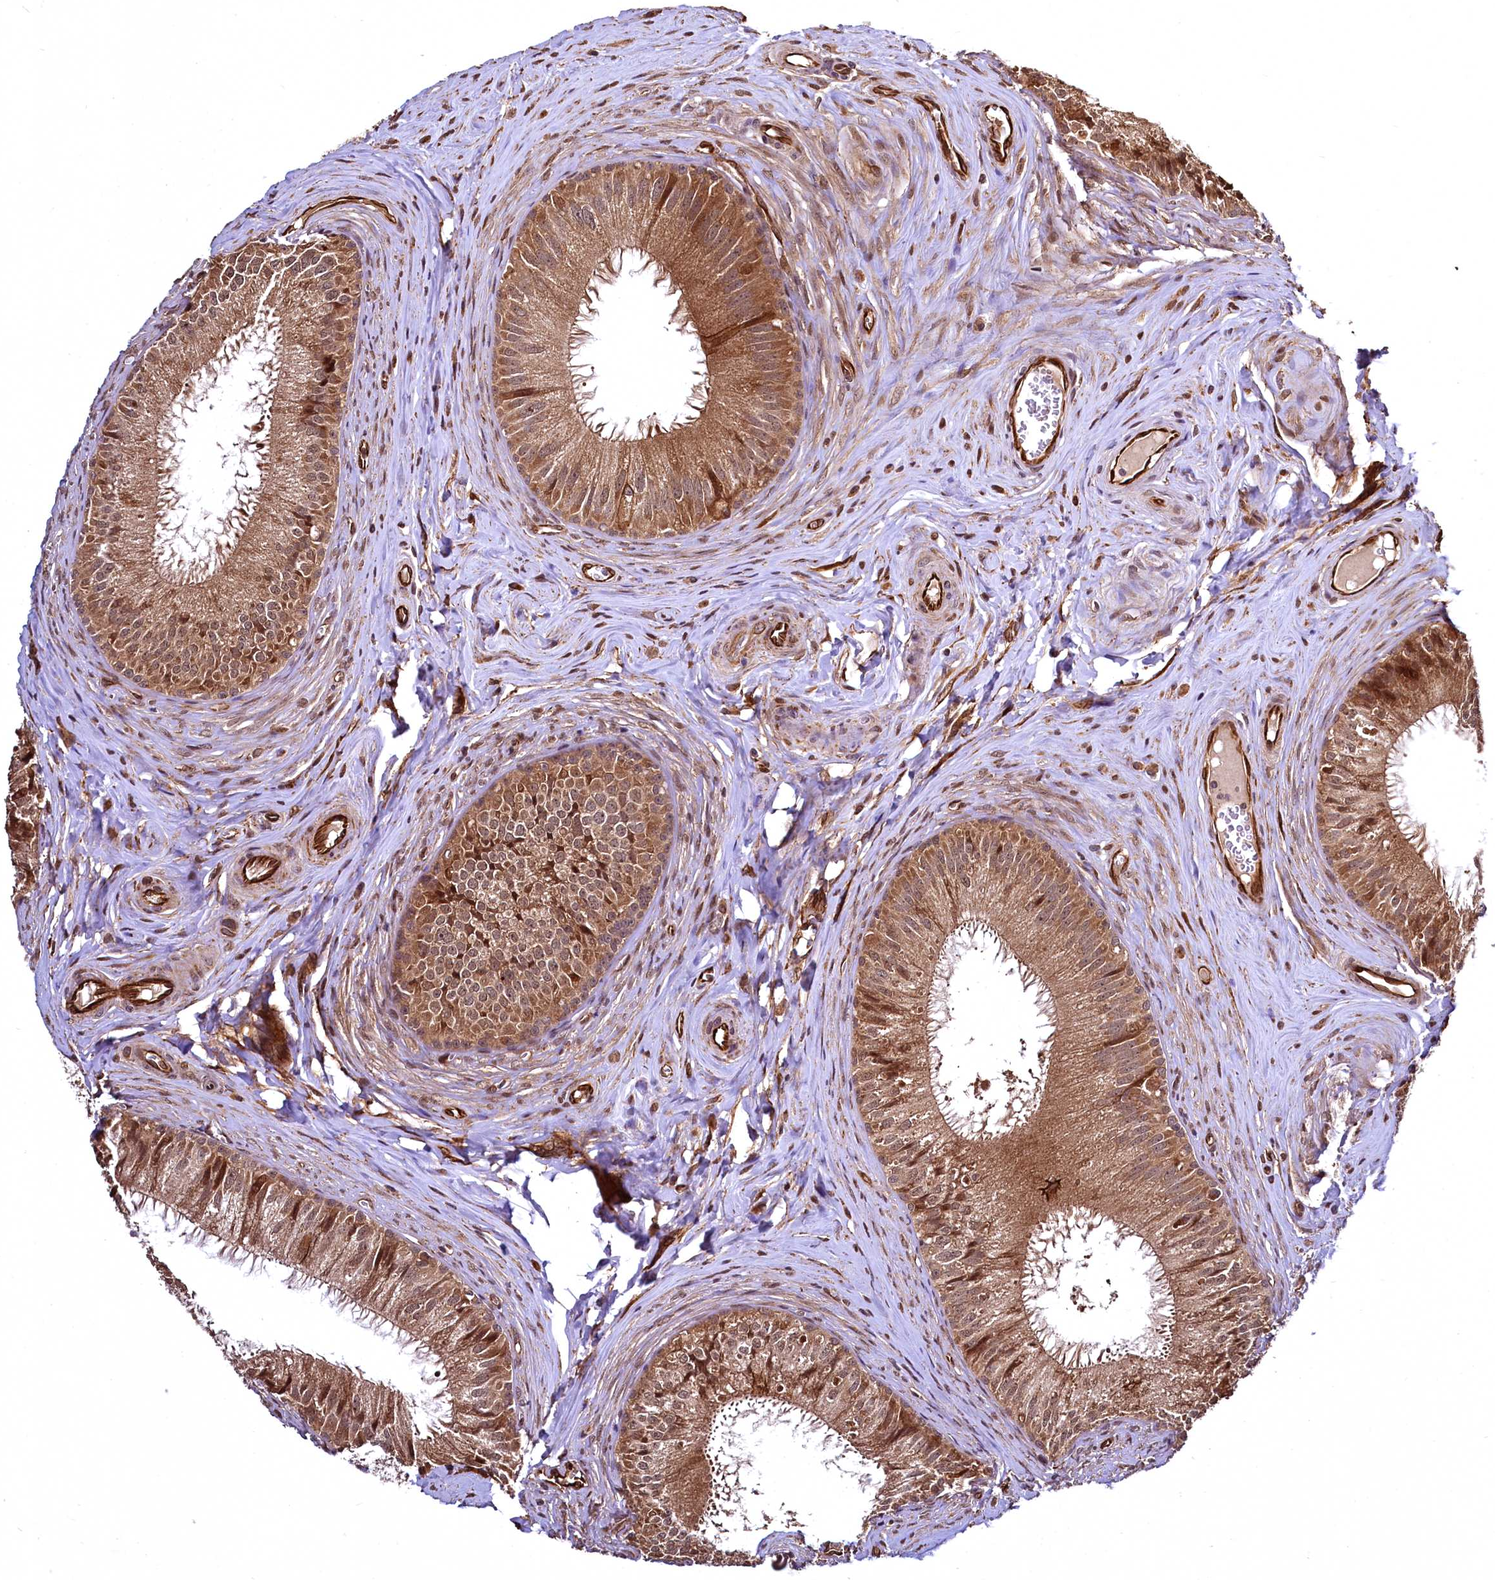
{"staining": {"intensity": "moderate", "quantity": ">75%", "location": "cytoplasmic/membranous"}, "tissue": "epididymis", "cell_type": "Glandular cells", "image_type": "normal", "snomed": [{"axis": "morphology", "description": "Normal tissue, NOS"}, {"axis": "topography", "description": "Epididymis"}], "caption": "A high-resolution histopathology image shows IHC staining of unremarkable epididymis, which reveals moderate cytoplasmic/membranous positivity in approximately >75% of glandular cells.", "gene": "TBCEL", "patient": {"sex": "male", "age": 46}}